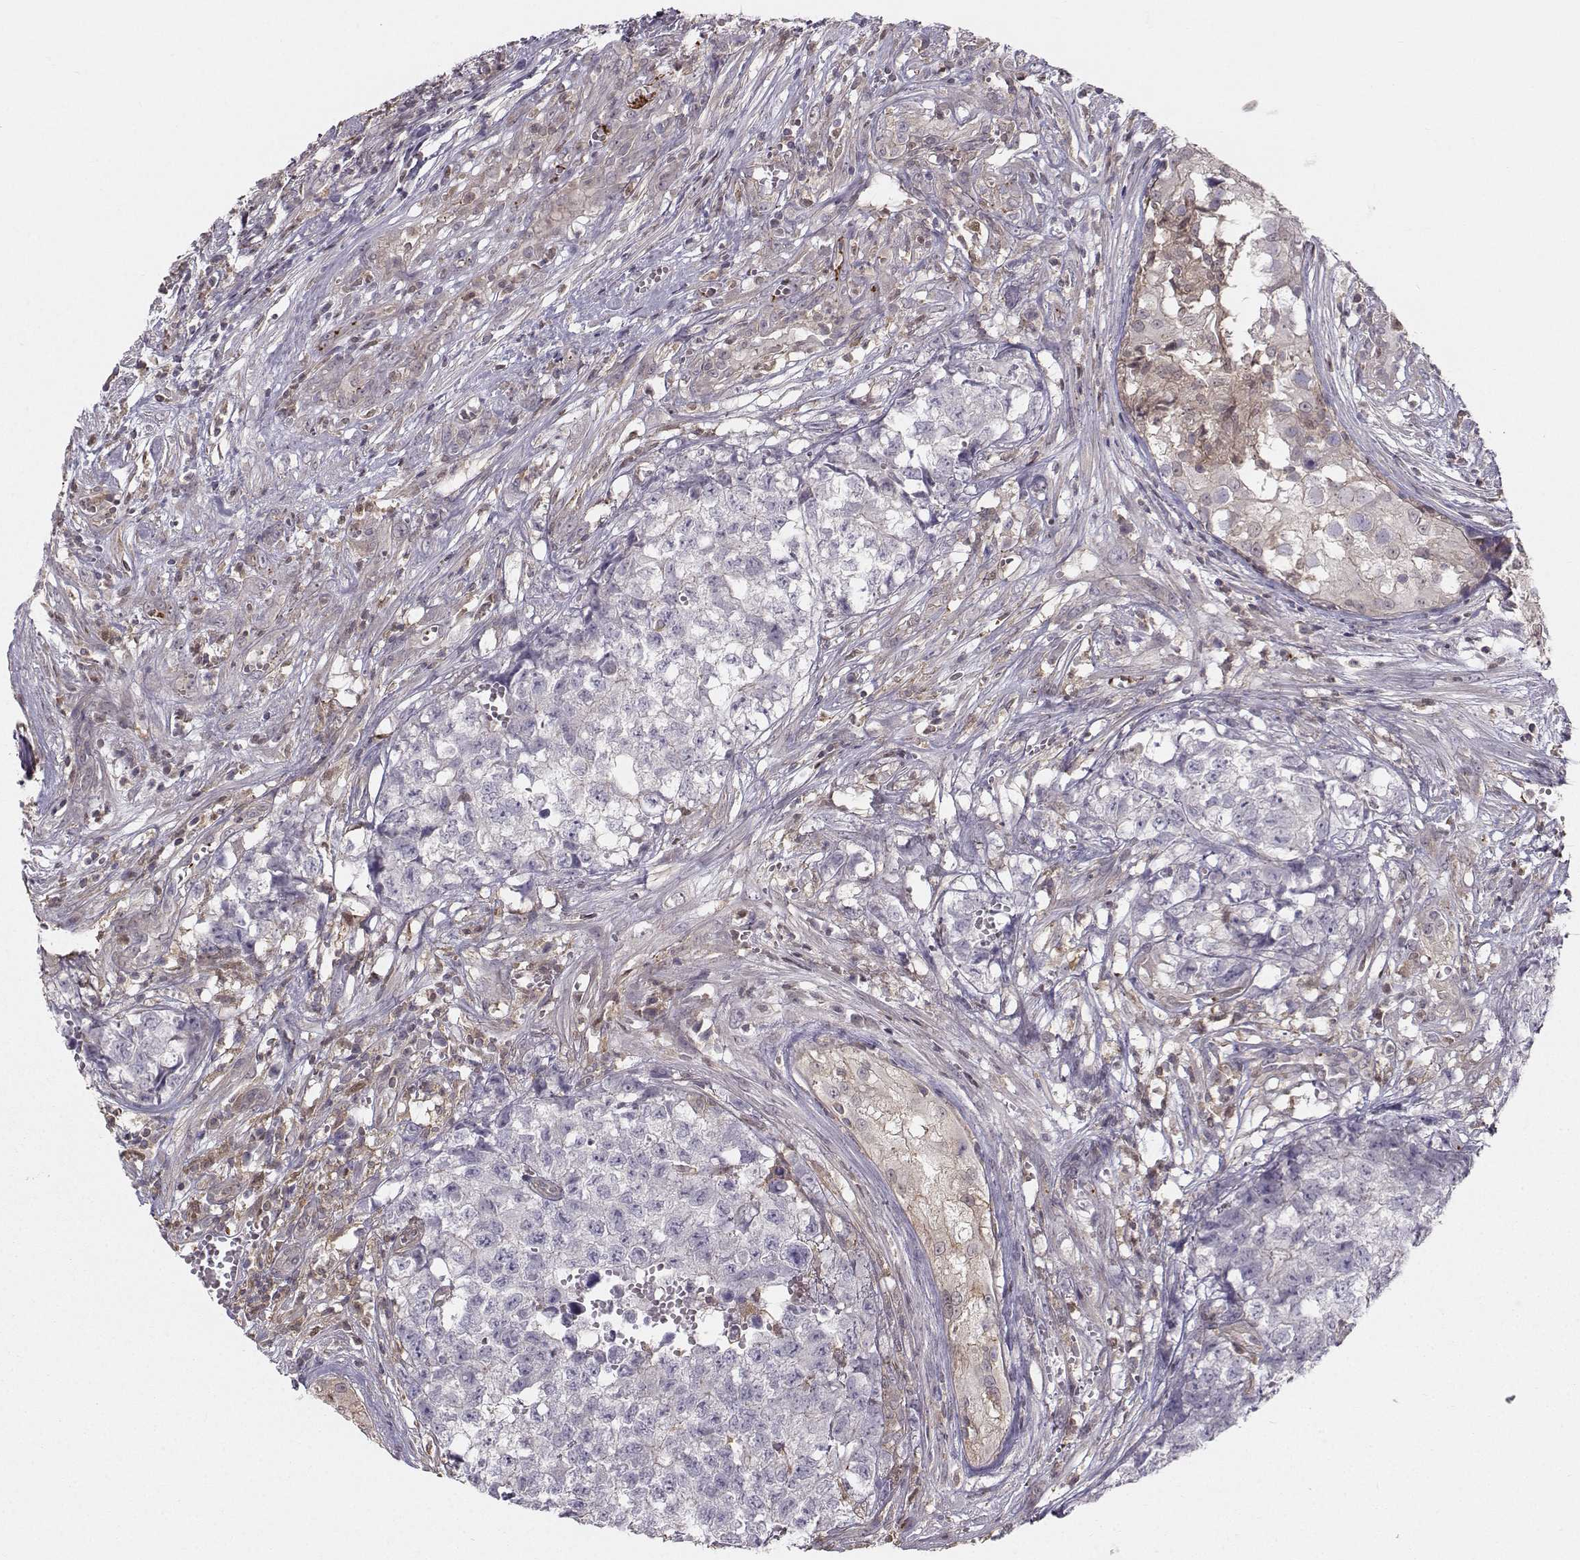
{"staining": {"intensity": "negative", "quantity": "none", "location": "none"}, "tissue": "testis cancer", "cell_type": "Tumor cells", "image_type": "cancer", "snomed": [{"axis": "morphology", "description": "Seminoma, NOS"}, {"axis": "morphology", "description": "Carcinoma, Embryonal, NOS"}, {"axis": "topography", "description": "Testis"}], "caption": "Image shows no protein positivity in tumor cells of testis cancer tissue.", "gene": "ASB16", "patient": {"sex": "male", "age": 22}}